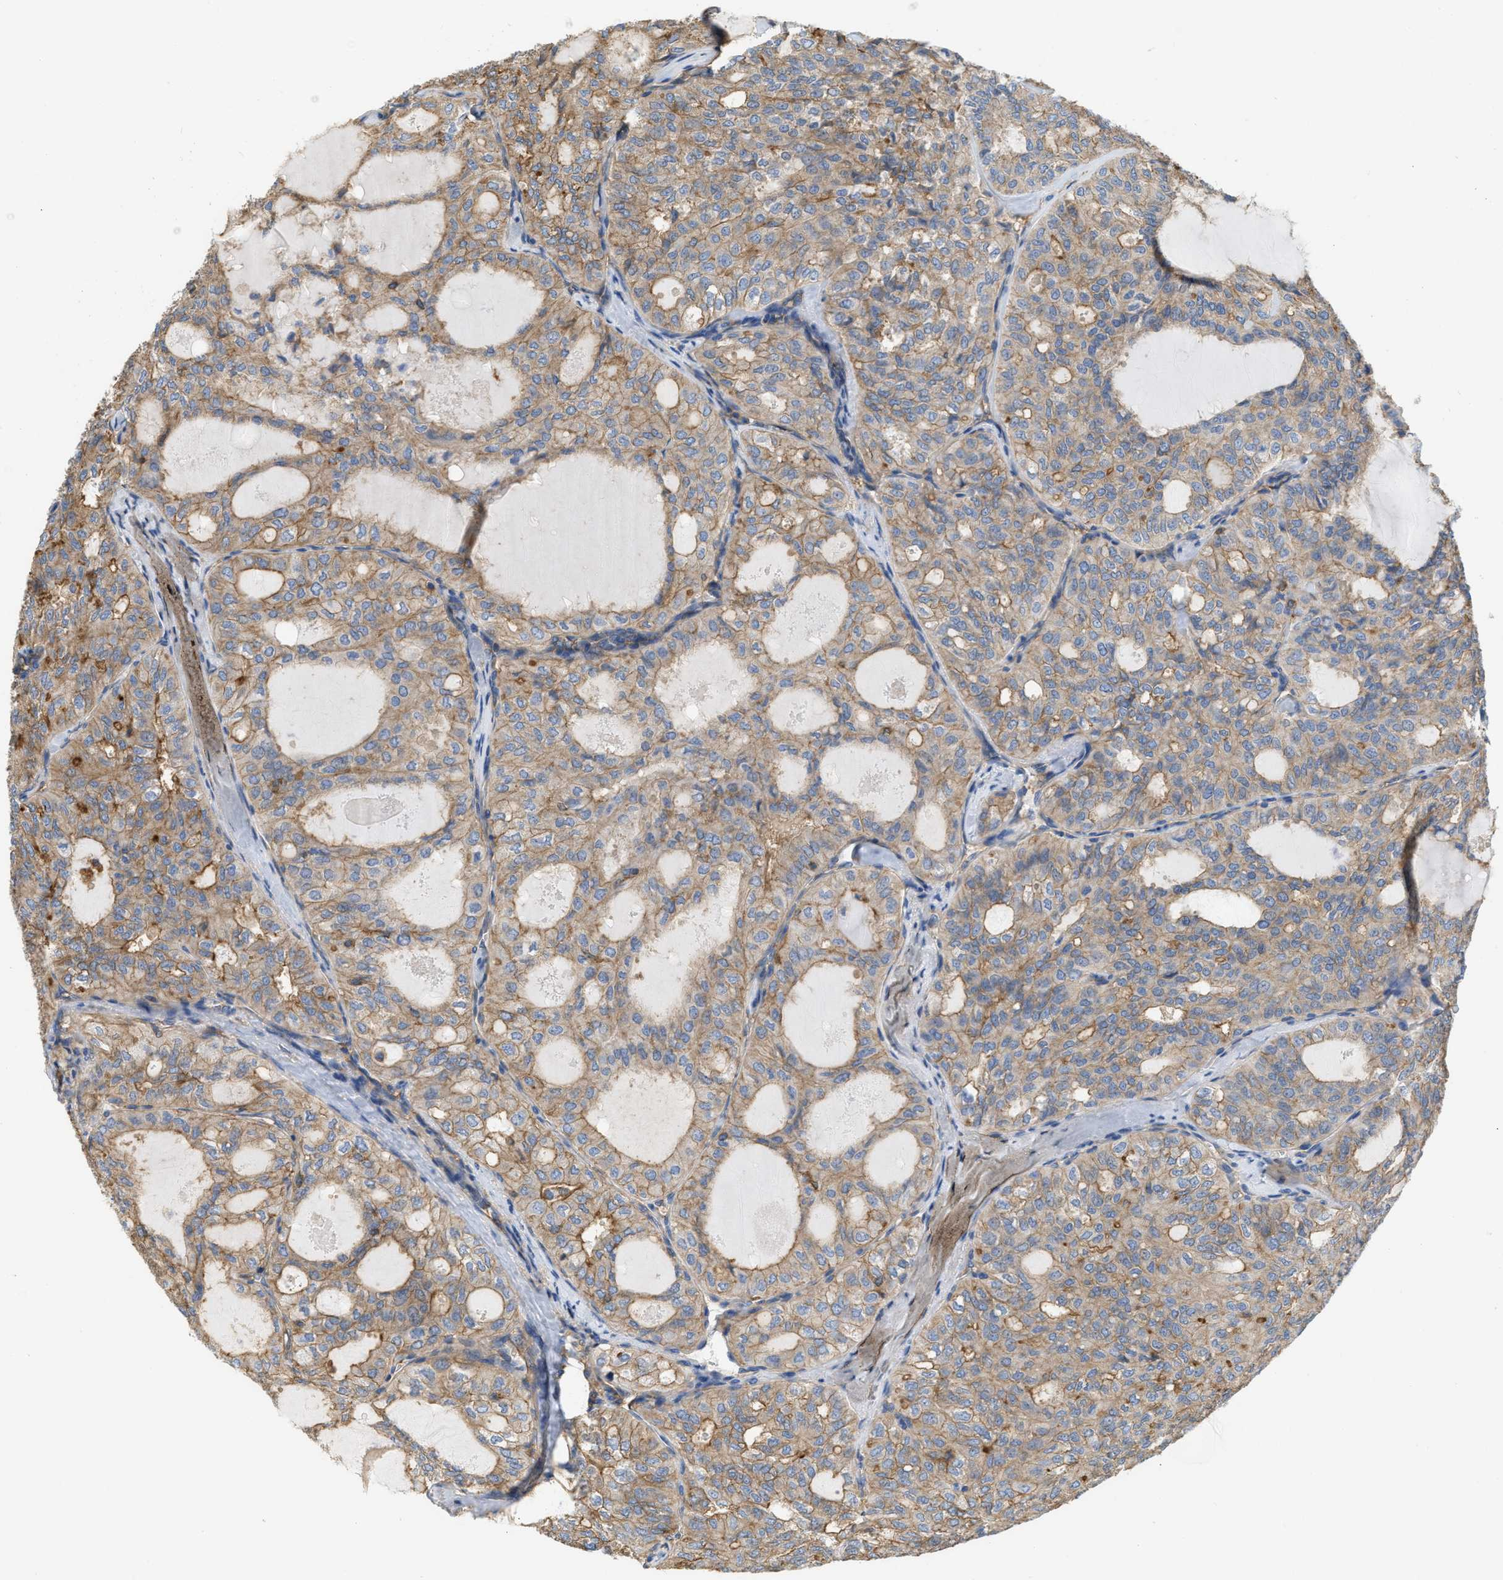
{"staining": {"intensity": "moderate", "quantity": ">75%", "location": "cytoplasmic/membranous"}, "tissue": "thyroid cancer", "cell_type": "Tumor cells", "image_type": "cancer", "snomed": [{"axis": "morphology", "description": "Follicular adenoma carcinoma, NOS"}, {"axis": "topography", "description": "Thyroid gland"}], "caption": "Thyroid follicular adenoma carcinoma was stained to show a protein in brown. There is medium levels of moderate cytoplasmic/membranous expression in about >75% of tumor cells. The protein is stained brown, and the nuclei are stained in blue (DAB IHC with brightfield microscopy, high magnification).", "gene": "GNB4", "patient": {"sex": "male", "age": 75}}